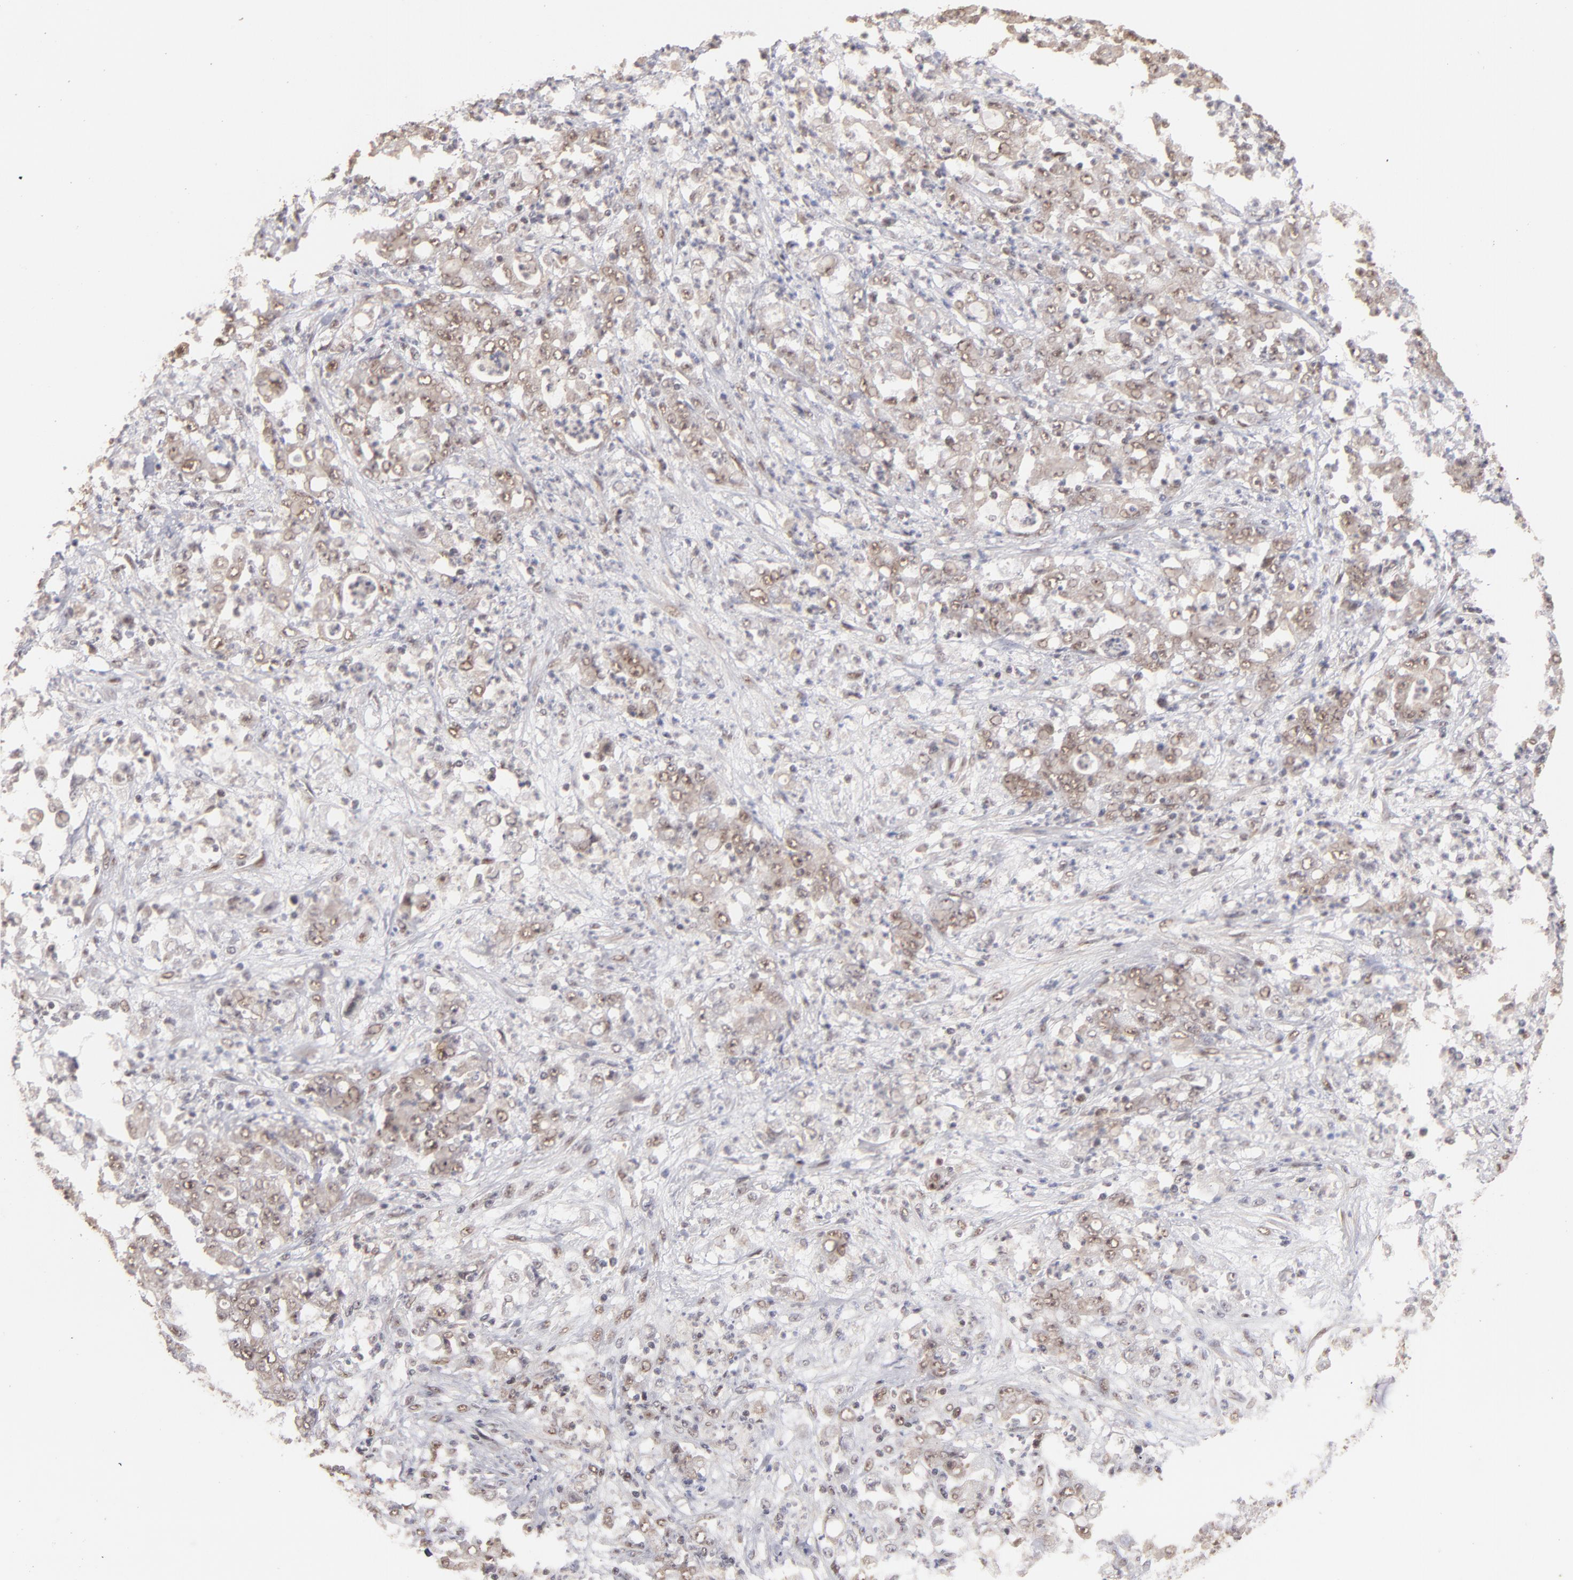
{"staining": {"intensity": "weak", "quantity": ">75%", "location": "cytoplasmic/membranous,nuclear"}, "tissue": "stomach cancer", "cell_type": "Tumor cells", "image_type": "cancer", "snomed": [{"axis": "morphology", "description": "Adenocarcinoma, NOS"}, {"axis": "topography", "description": "Stomach, lower"}], "caption": "Immunohistochemistry (DAB (3,3'-diaminobenzidine)) staining of stomach adenocarcinoma exhibits weak cytoplasmic/membranous and nuclear protein positivity in about >75% of tumor cells.", "gene": "CLOCK", "patient": {"sex": "female", "age": 71}}